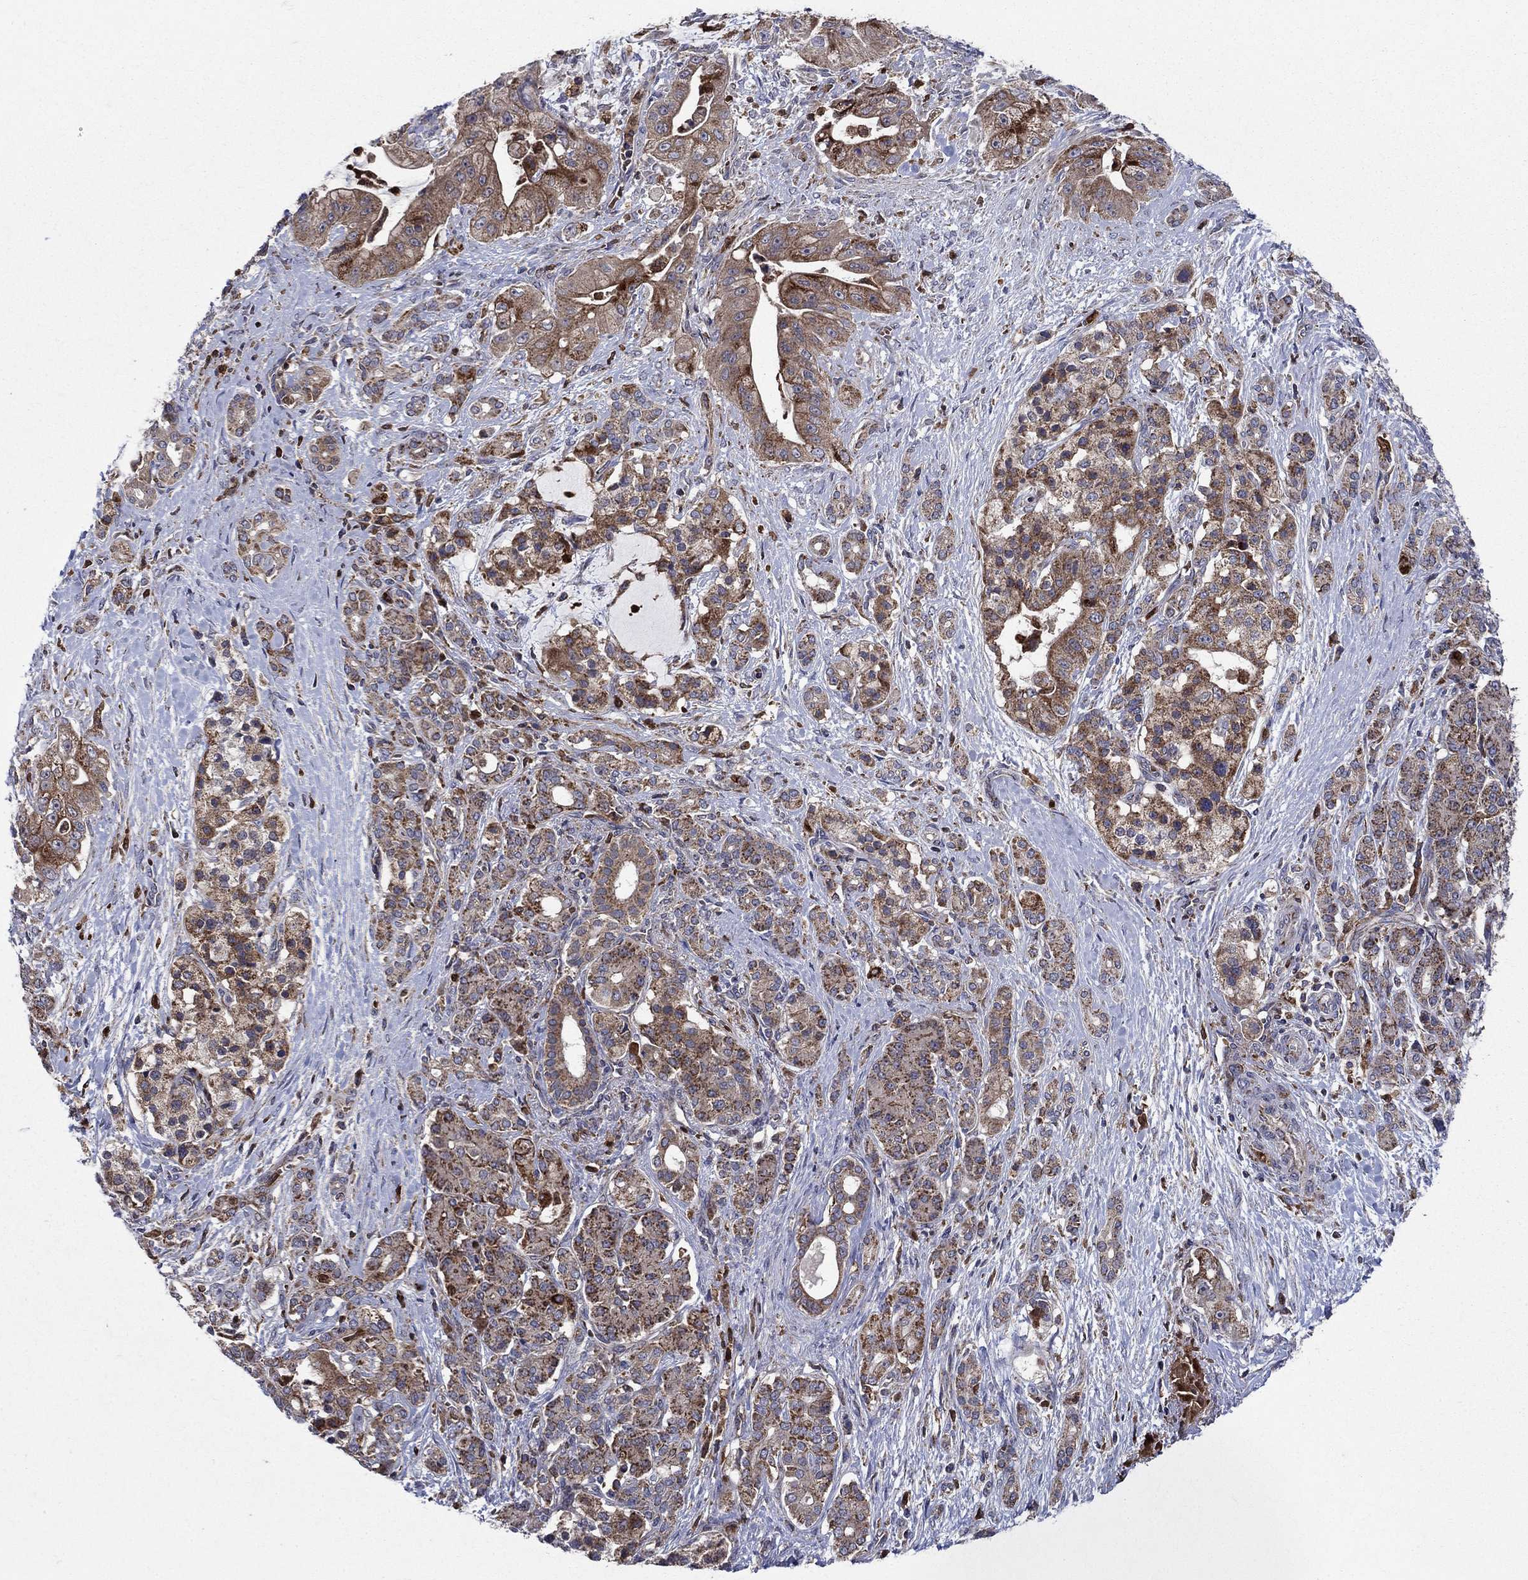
{"staining": {"intensity": "strong", "quantity": "<25%", "location": "cytoplasmic/membranous"}, "tissue": "pancreatic cancer", "cell_type": "Tumor cells", "image_type": "cancer", "snomed": [{"axis": "morphology", "description": "Normal tissue, NOS"}, {"axis": "morphology", "description": "Inflammation, NOS"}, {"axis": "morphology", "description": "Adenocarcinoma, NOS"}, {"axis": "topography", "description": "Pancreas"}], "caption": "Tumor cells display strong cytoplasmic/membranous staining in about <25% of cells in pancreatic cancer (adenocarcinoma).", "gene": "RNF19B", "patient": {"sex": "male", "age": 57}}